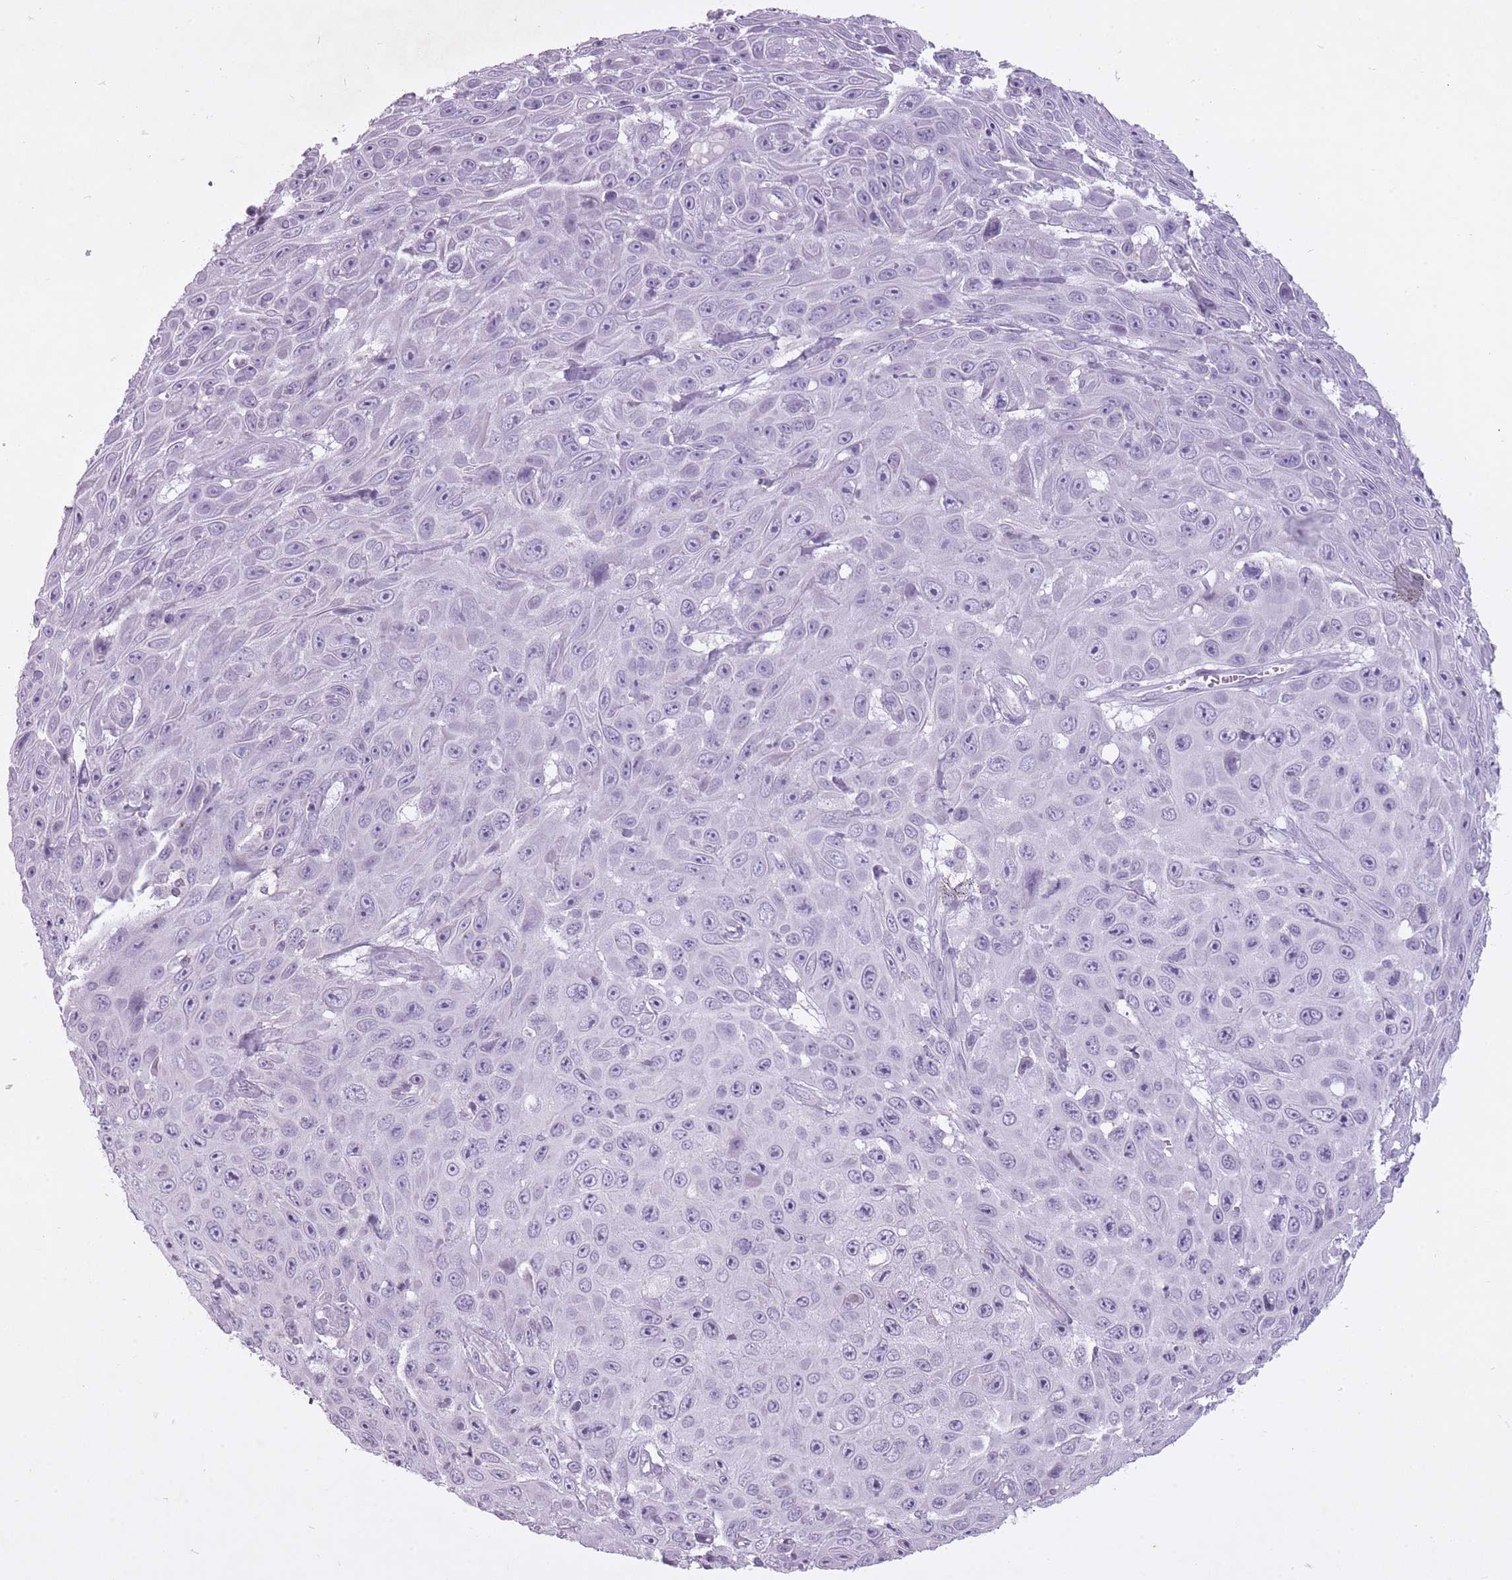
{"staining": {"intensity": "negative", "quantity": "none", "location": "none"}, "tissue": "skin cancer", "cell_type": "Tumor cells", "image_type": "cancer", "snomed": [{"axis": "morphology", "description": "Squamous cell carcinoma, NOS"}, {"axis": "topography", "description": "Skin"}], "caption": "Squamous cell carcinoma (skin) stained for a protein using IHC reveals no positivity tumor cells.", "gene": "RFX4", "patient": {"sex": "male", "age": 82}}